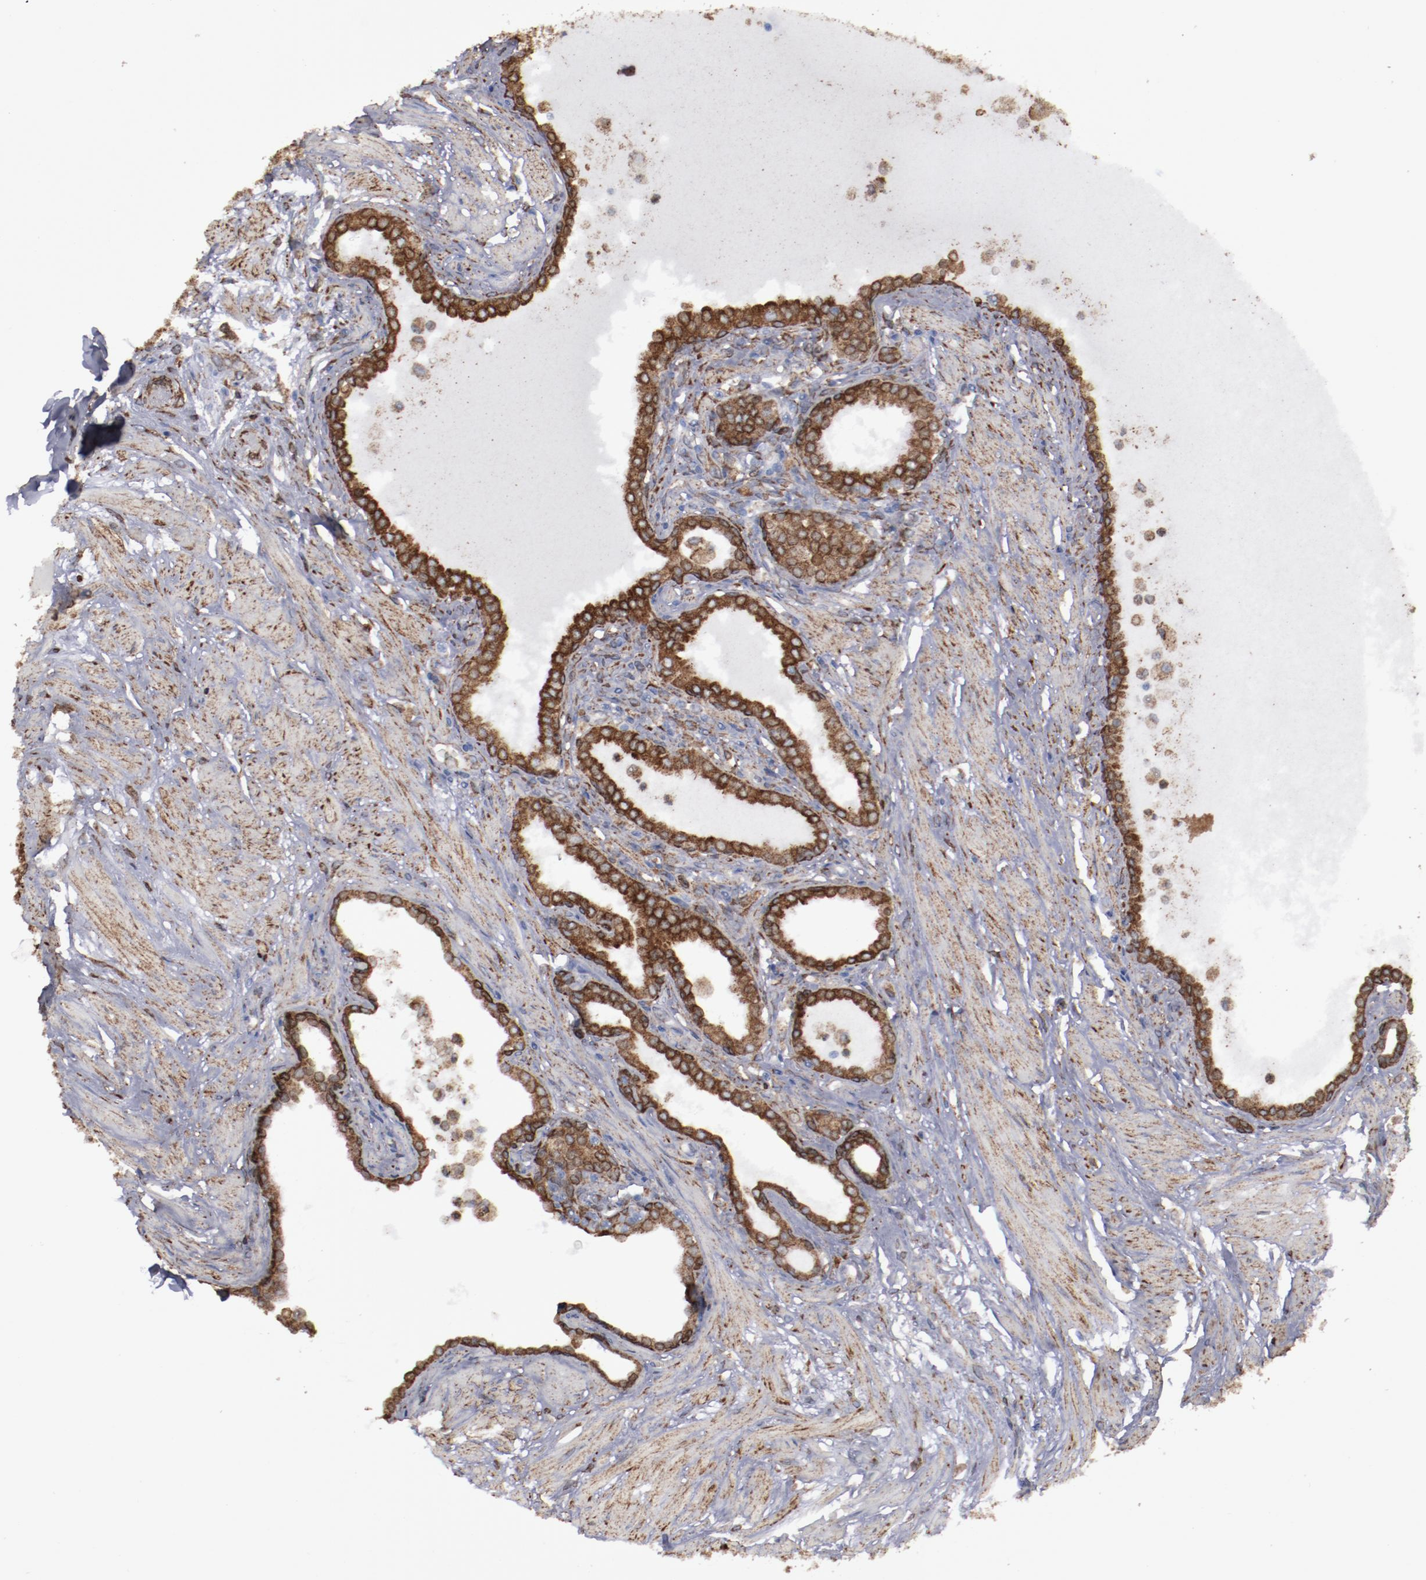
{"staining": {"intensity": "moderate", "quantity": ">75%", "location": "cytoplasmic/membranous"}, "tissue": "prostate", "cell_type": "Glandular cells", "image_type": "normal", "snomed": [{"axis": "morphology", "description": "Normal tissue, NOS"}, {"axis": "topography", "description": "Prostate"}], "caption": "A medium amount of moderate cytoplasmic/membranous positivity is seen in approximately >75% of glandular cells in unremarkable prostate. (DAB IHC with brightfield microscopy, high magnification).", "gene": "ERLIN2", "patient": {"sex": "male", "age": 64}}